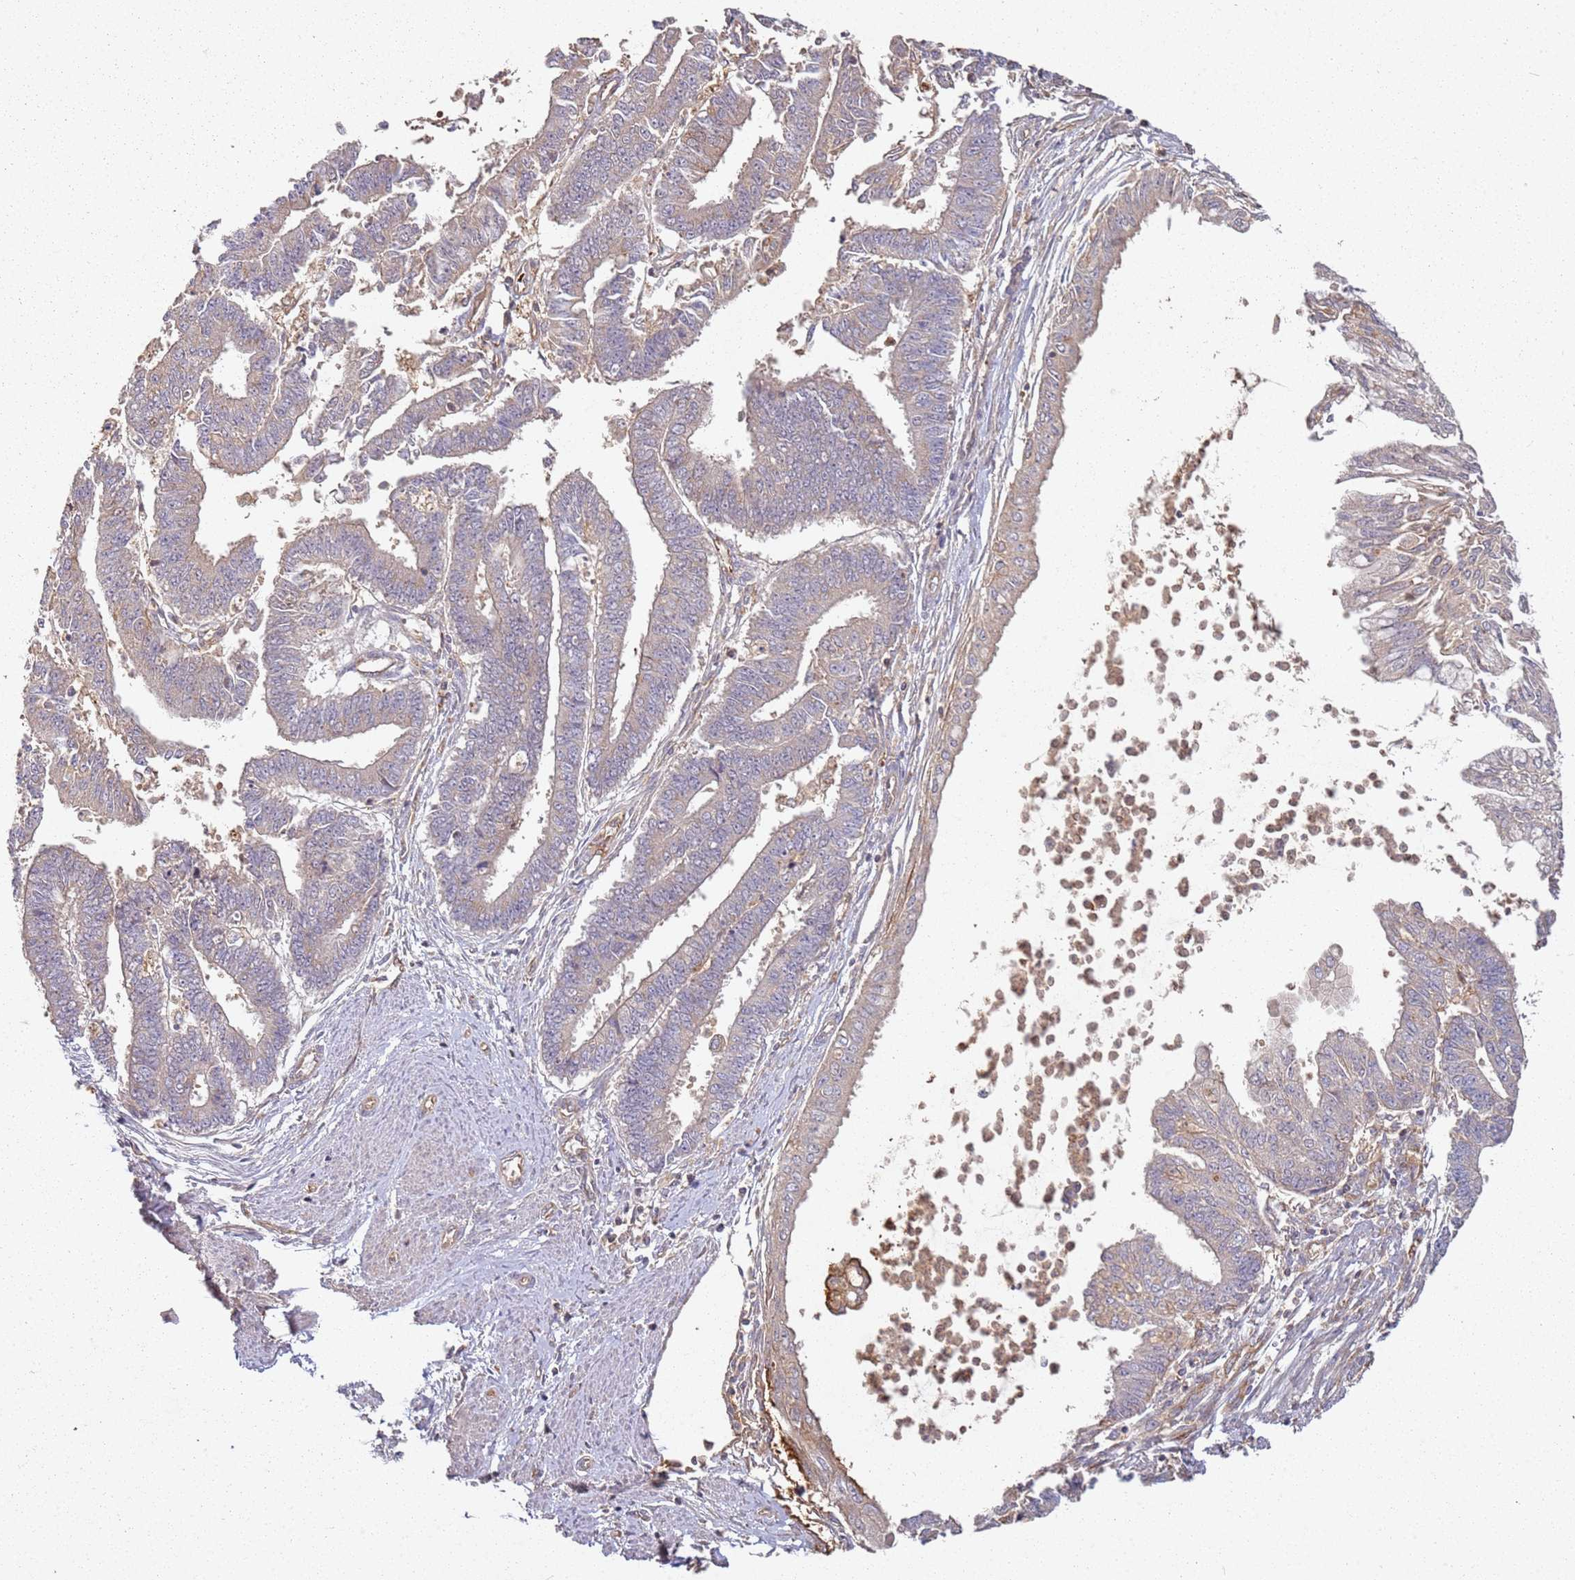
{"staining": {"intensity": "weak", "quantity": "<25%", "location": "cytoplasmic/membranous"}, "tissue": "endometrial cancer", "cell_type": "Tumor cells", "image_type": "cancer", "snomed": [{"axis": "morphology", "description": "Adenocarcinoma, NOS"}, {"axis": "topography", "description": "Endometrium"}], "caption": "Micrograph shows no protein positivity in tumor cells of endometrial adenocarcinoma tissue.", "gene": "SCGB2B2", "patient": {"sex": "female", "age": 73}}